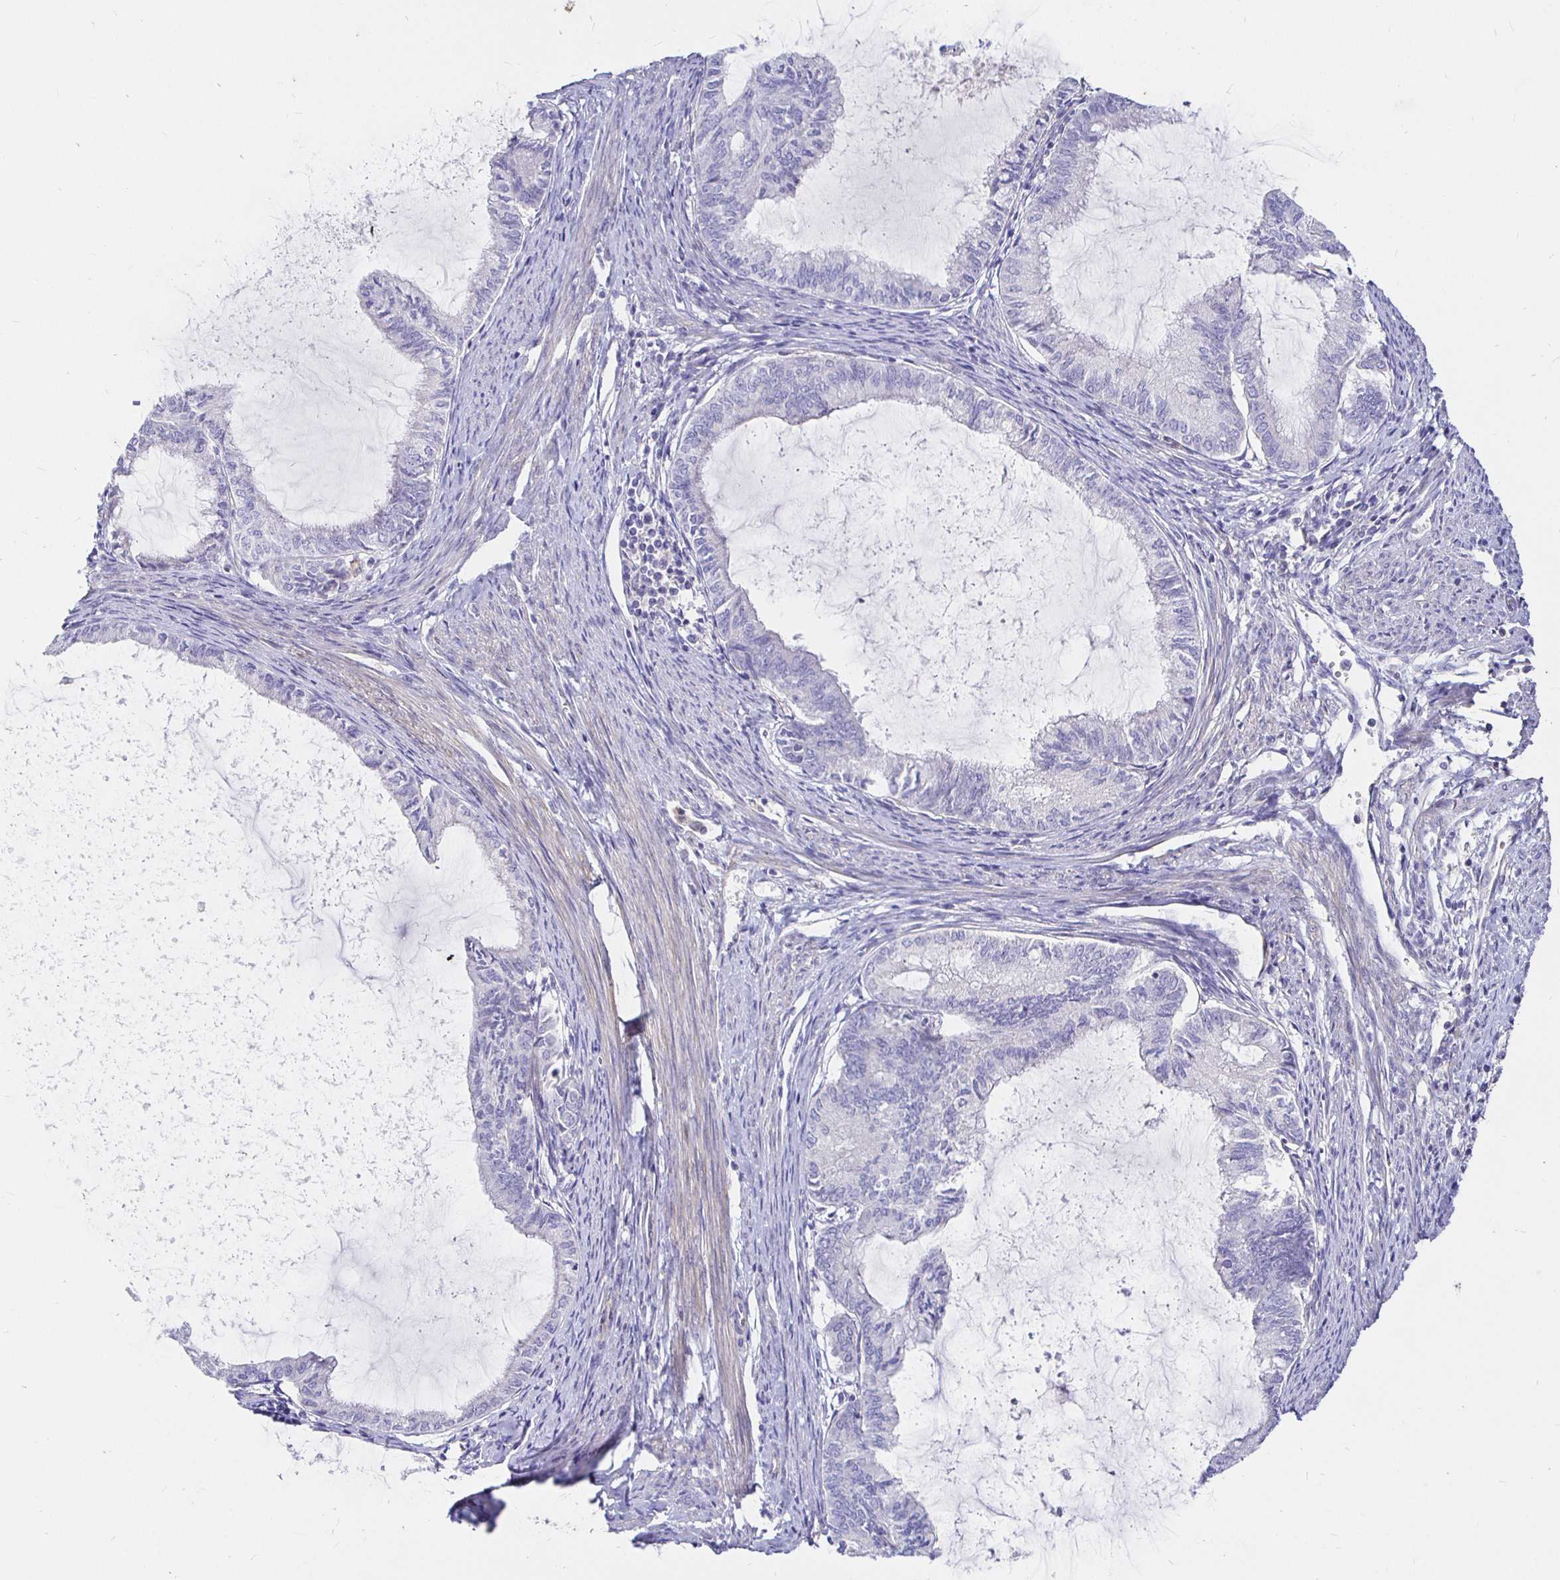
{"staining": {"intensity": "negative", "quantity": "none", "location": "none"}, "tissue": "endometrial cancer", "cell_type": "Tumor cells", "image_type": "cancer", "snomed": [{"axis": "morphology", "description": "Adenocarcinoma, NOS"}, {"axis": "topography", "description": "Endometrium"}], "caption": "A micrograph of endometrial adenocarcinoma stained for a protein reveals no brown staining in tumor cells.", "gene": "PALM2AKAP2", "patient": {"sex": "female", "age": 86}}